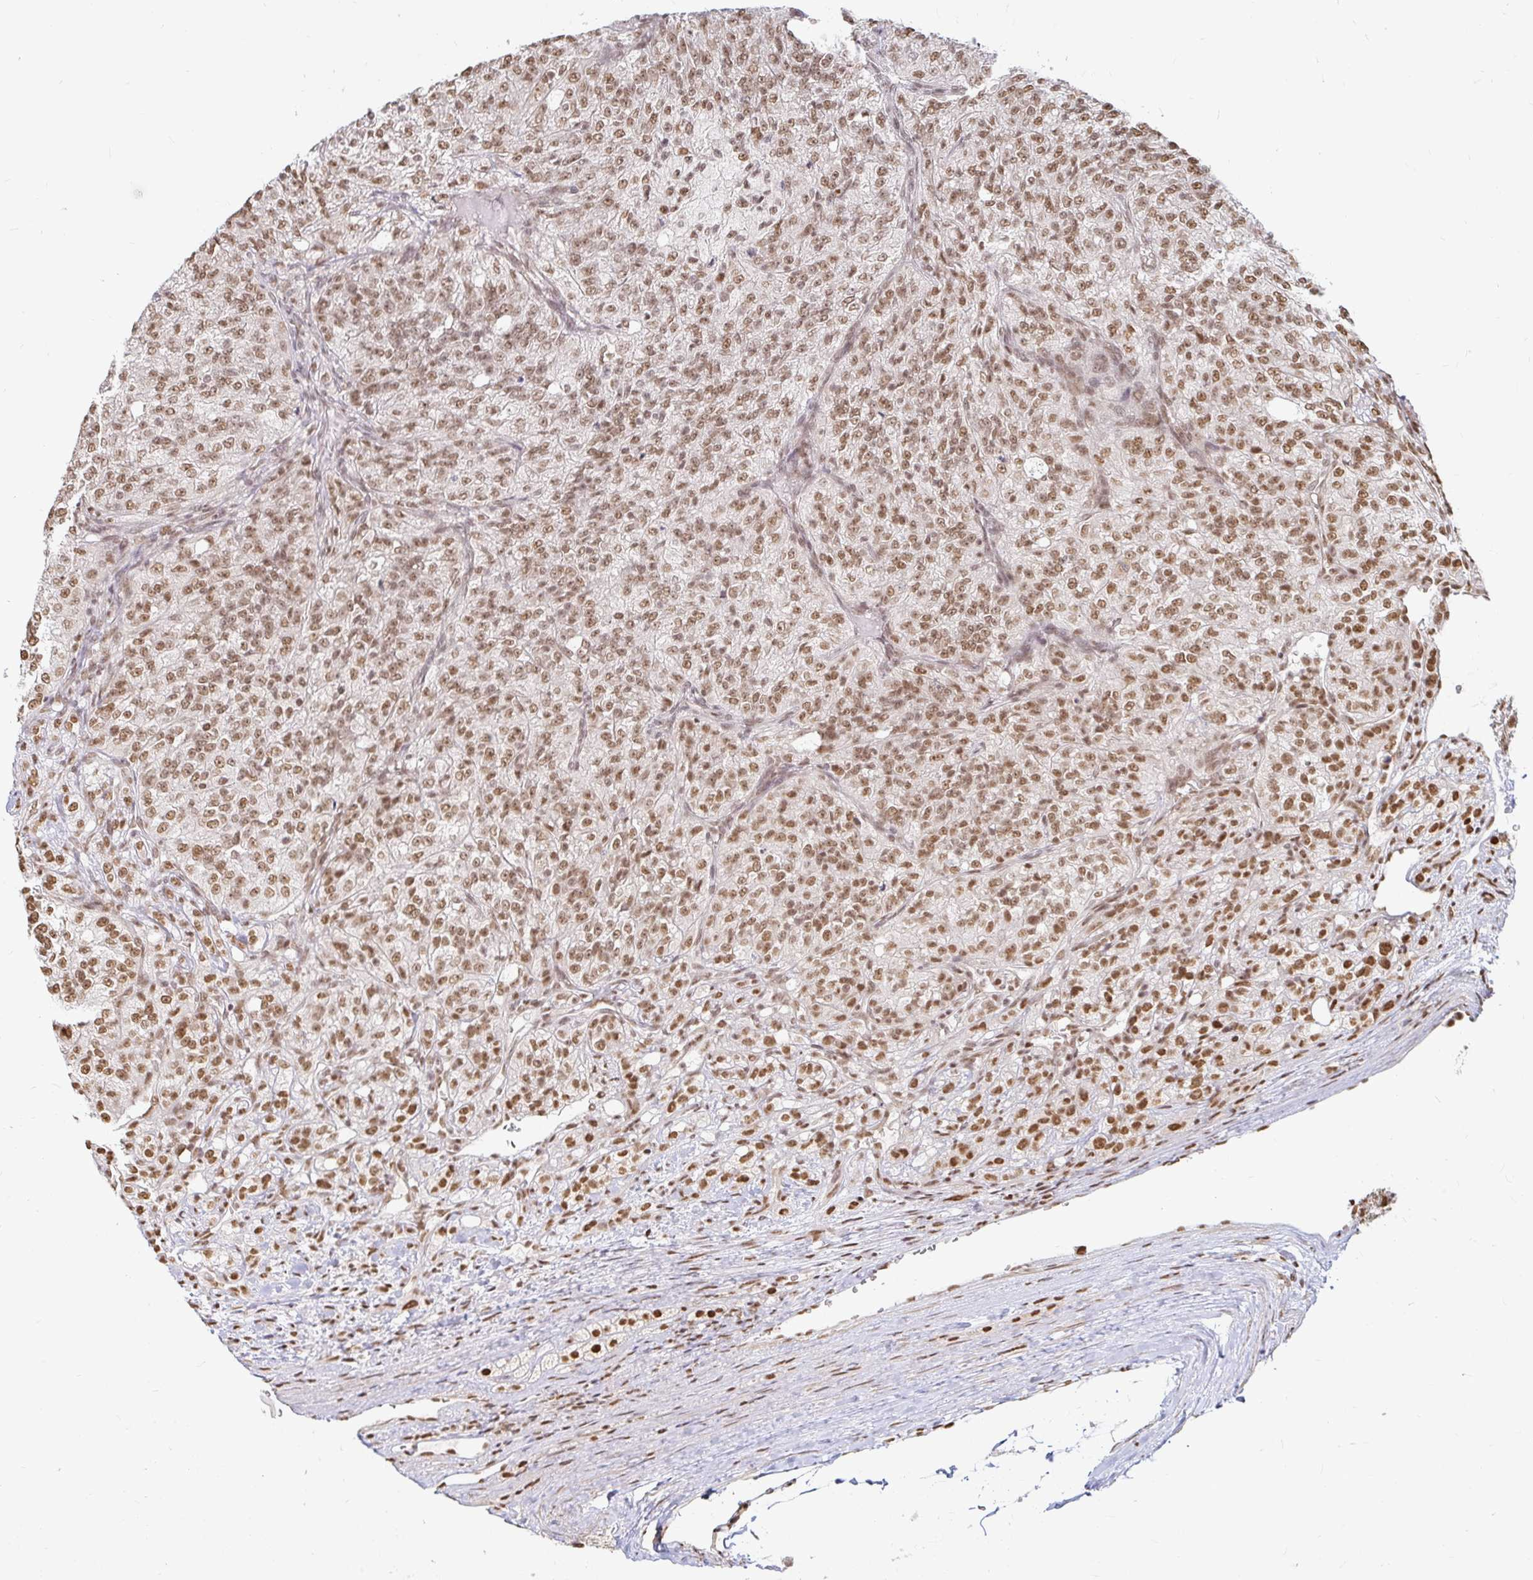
{"staining": {"intensity": "moderate", "quantity": ">75%", "location": "nuclear"}, "tissue": "renal cancer", "cell_type": "Tumor cells", "image_type": "cancer", "snomed": [{"axis": "morphology", "description": "Adenocarcinoma, NOS"}, {"axis": "topography", "description": "Kidney"}], "caption": "Immunohistochemical staining of human adenocarcinoma (renal) displays medium levels of moderate nuclear positivity in approximately >75% of tumor cells. Immunohistochemistry stains the protein in brown and the nuclei are stained blue.", "gene": "HNRNPU", "patient": {"sex": "female", "age": 63}}